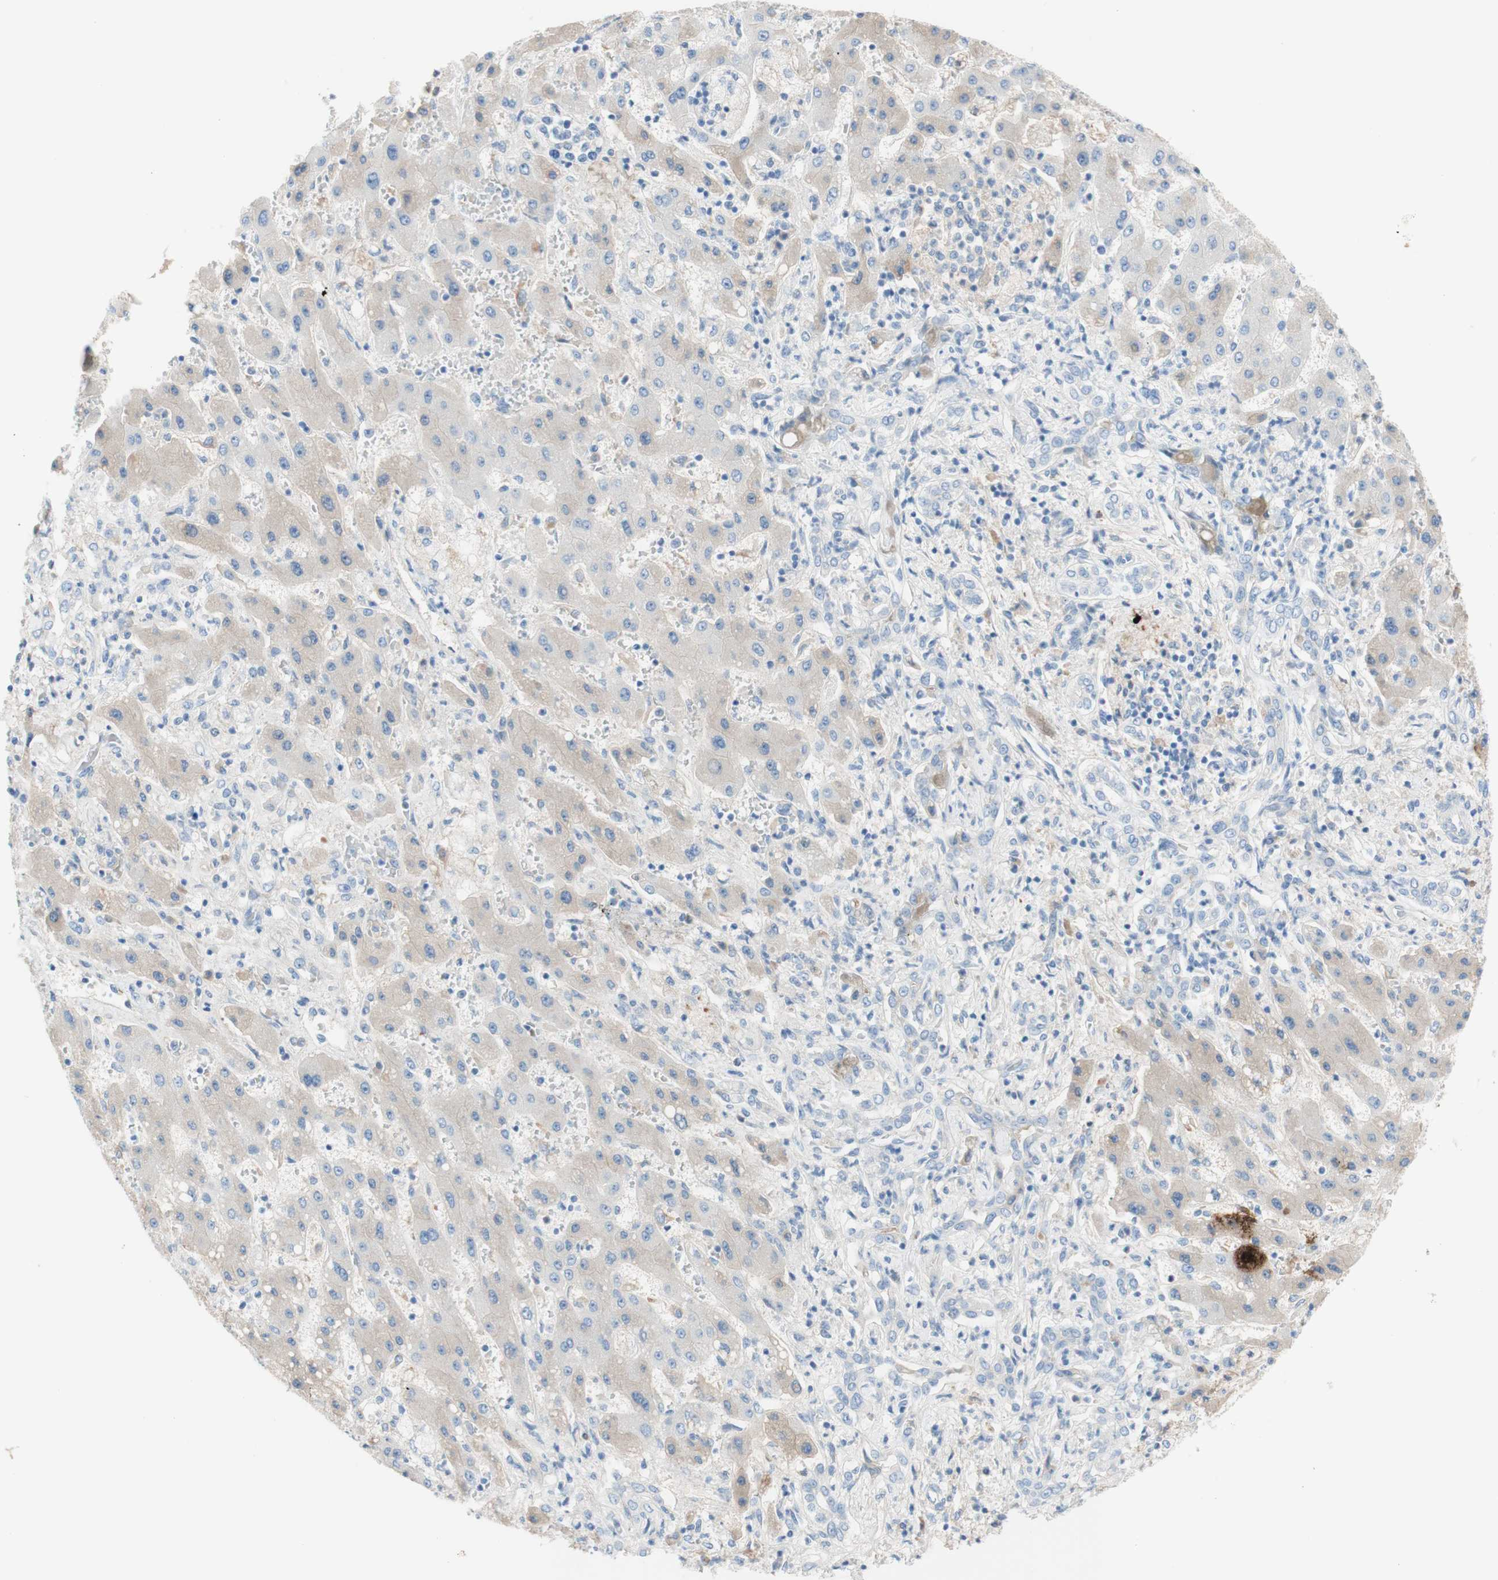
{"staining": {"intensity": "weak", "quantity": "<25%", "location": "cytoplasmic/membranous"}, "tissue": "liver cancer", "cell_type": "Tumor cells", "image_type": "cancer", "snomed": [{"axis": "morphology", "description": "Cholangiocarcinoma"}, {"axis": "topography", "description": "Liver"}], "caption": "This is an immunohistochemistry histopathology image of liver cancer. There is no positivity in tumor cells.", "gene": "KNG1", "patient": {"sex": "male", "age": 50}}